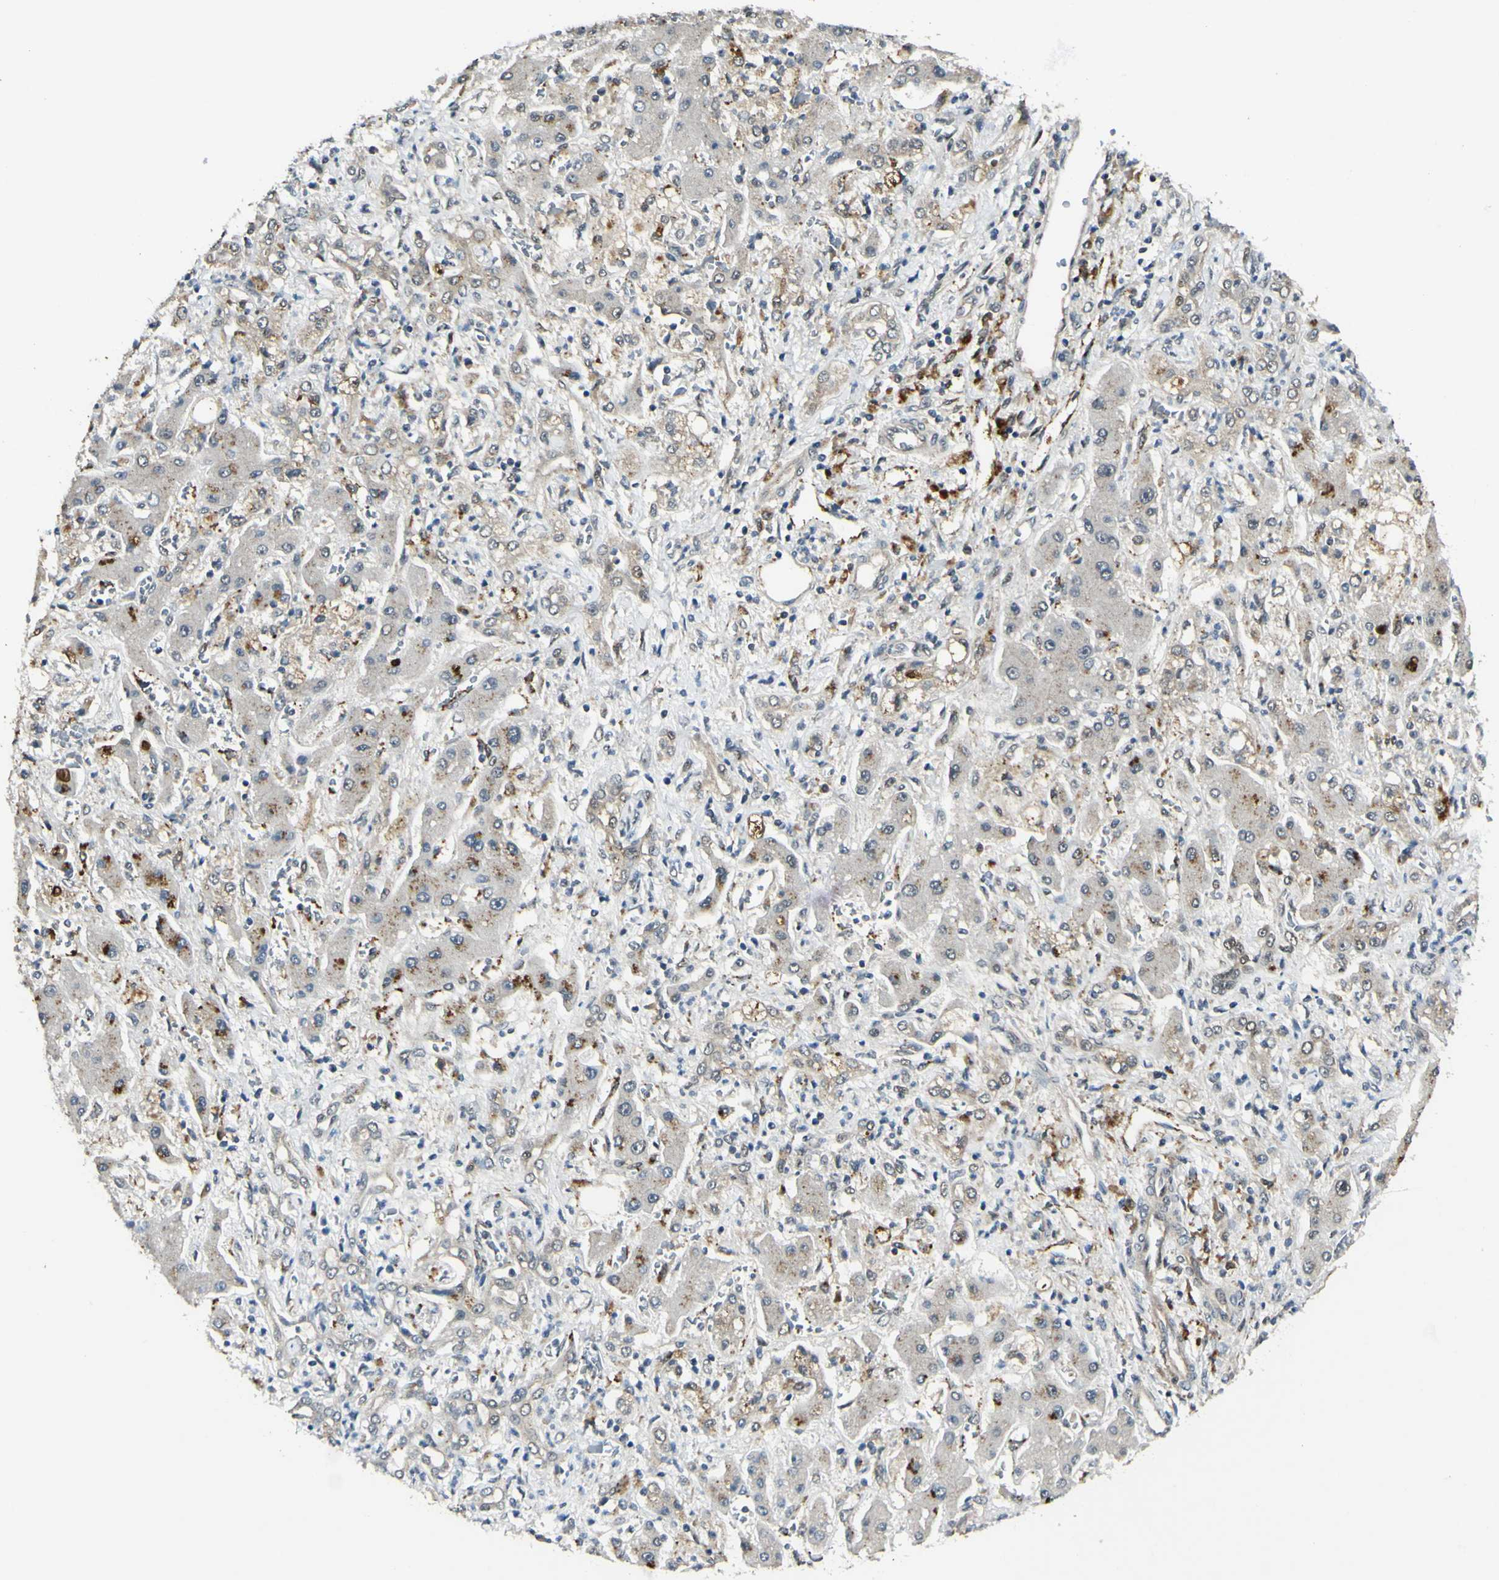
{"staining": {"intensity": "negative", "quantity": "none", "location": "none"}, "tissue": "liver cancer", "cell_type": "Tumor cells", "image_type": "cancer", "snomed": [{"axis": "morphology", "description": "Cholangiocarcinoma"}, {"axis": "topography", "description": "Liver"}], "caption": "A micrograph of liver cancer stained for a protein reveals no brown staining in tumor cells.", "gene": "PSMD5", "patient": {"sex": "male", "age": 50}}